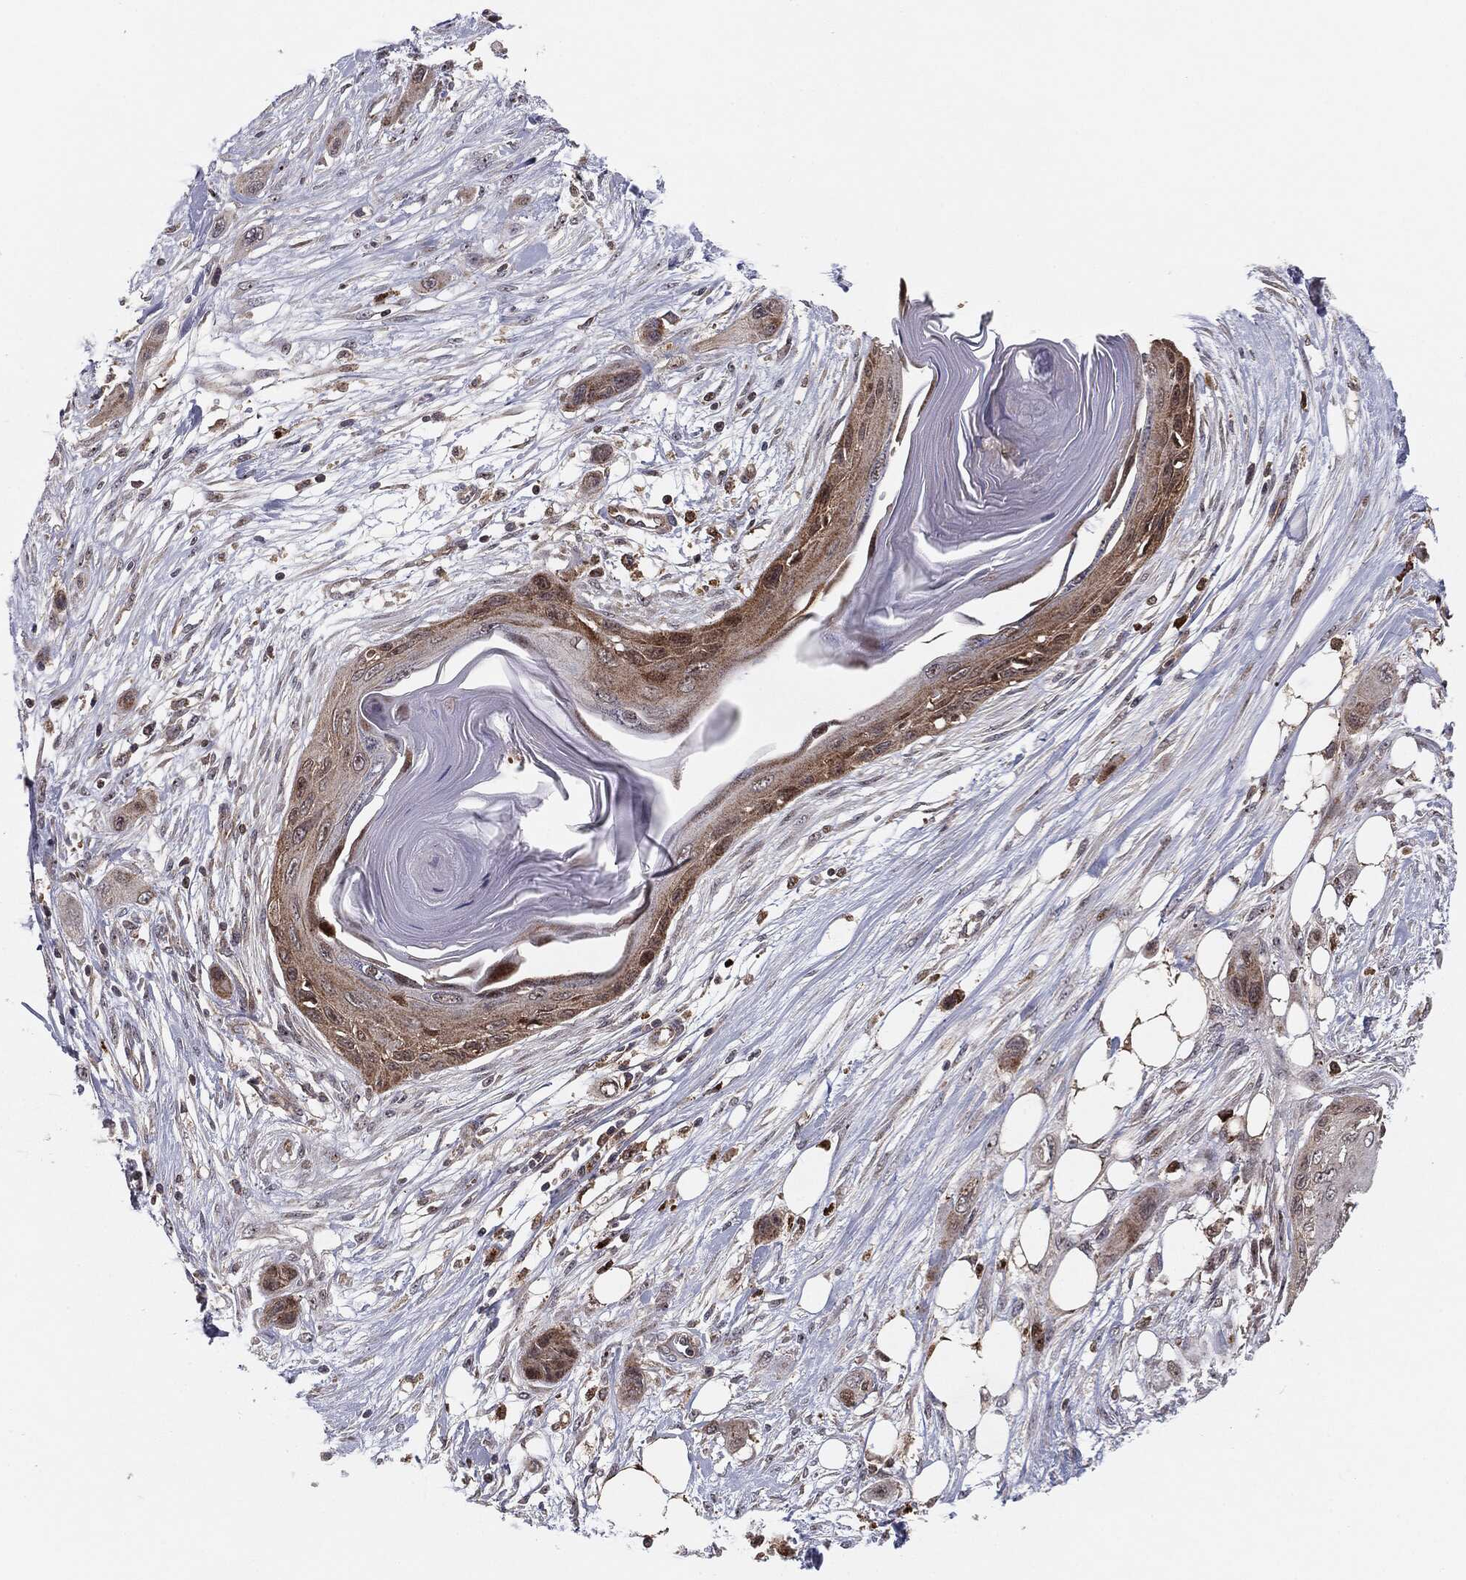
{"staining": {"intensity": "negative", "quantity": "none", "location": "none"}, "tissue": "skin cancer", "cell_type": "Tumor cells", "image_type": "cancer", "snomed": [{"axis": "morphology", "description": "Squamous cell carcinoma, NOS"}, {"axis": "topography", "description": "Skin"}], "caption": "Protein analysis of skin cancer exhibits no significant positivity in tumor cells. (DAB IHC with hematoxylin counter stain).", "gene": "PTEN", "patient": {"sex": "male", "age": 79}}